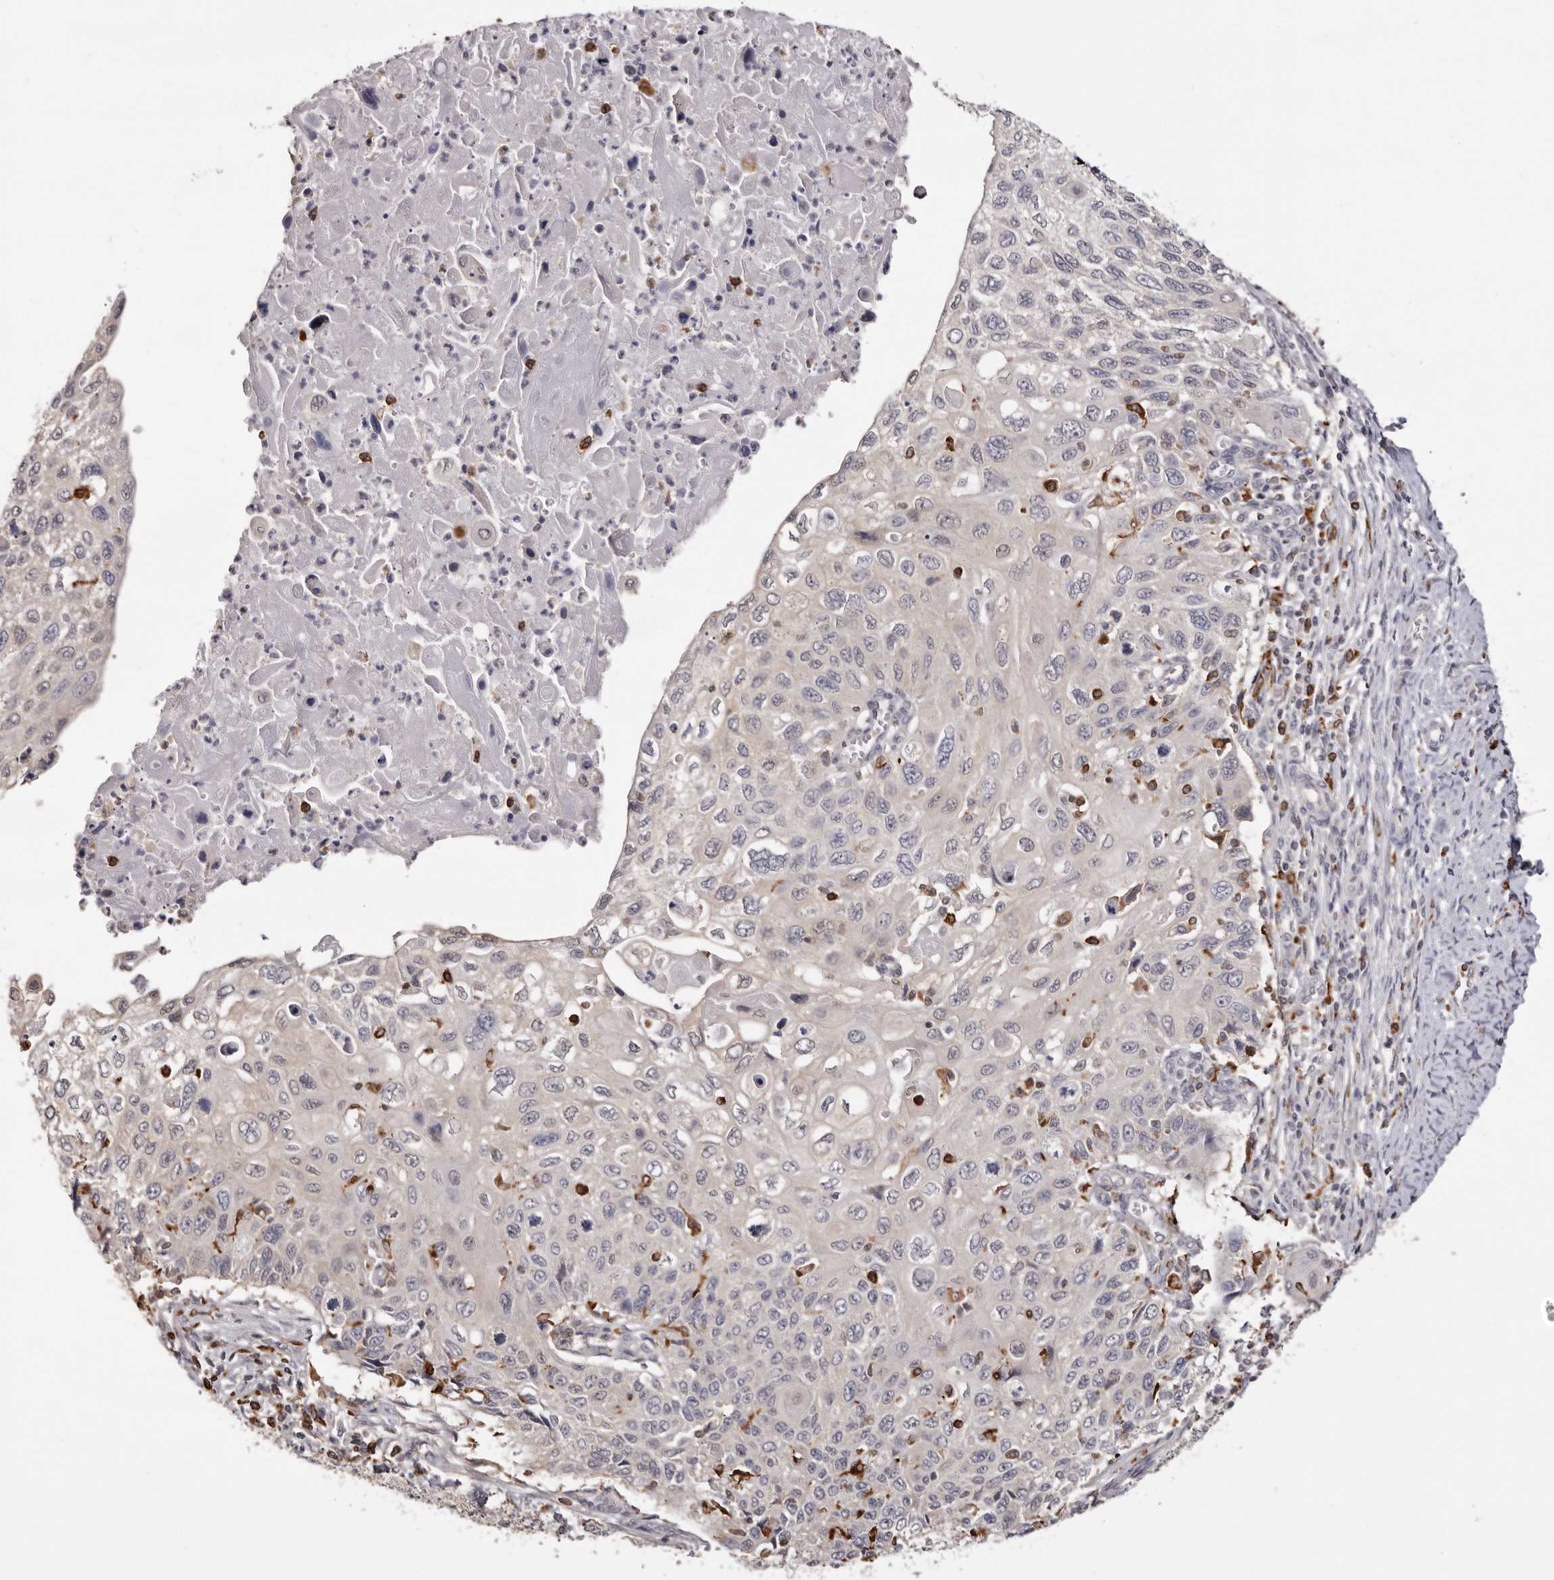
{"staining": {"intensity": "negative", "quantity": "none", "location": "none"}, "tissue": "cervical cancer", "cell_type": "Tumor cells", "image_type": "cancer", "snomed": [{"axis": "morphology", "description": "Squamous cell carcinoma, NOS"}, {"axis": "topography", "description": "Cervix"}], "caption": "Immunohistochemistry image of cervical squamous cell carcinoma stained for a protein (brown), which shows no staining in tumor cells.", "gene": "TNNI1", "patient": {"sex": "female", "age": 70}}